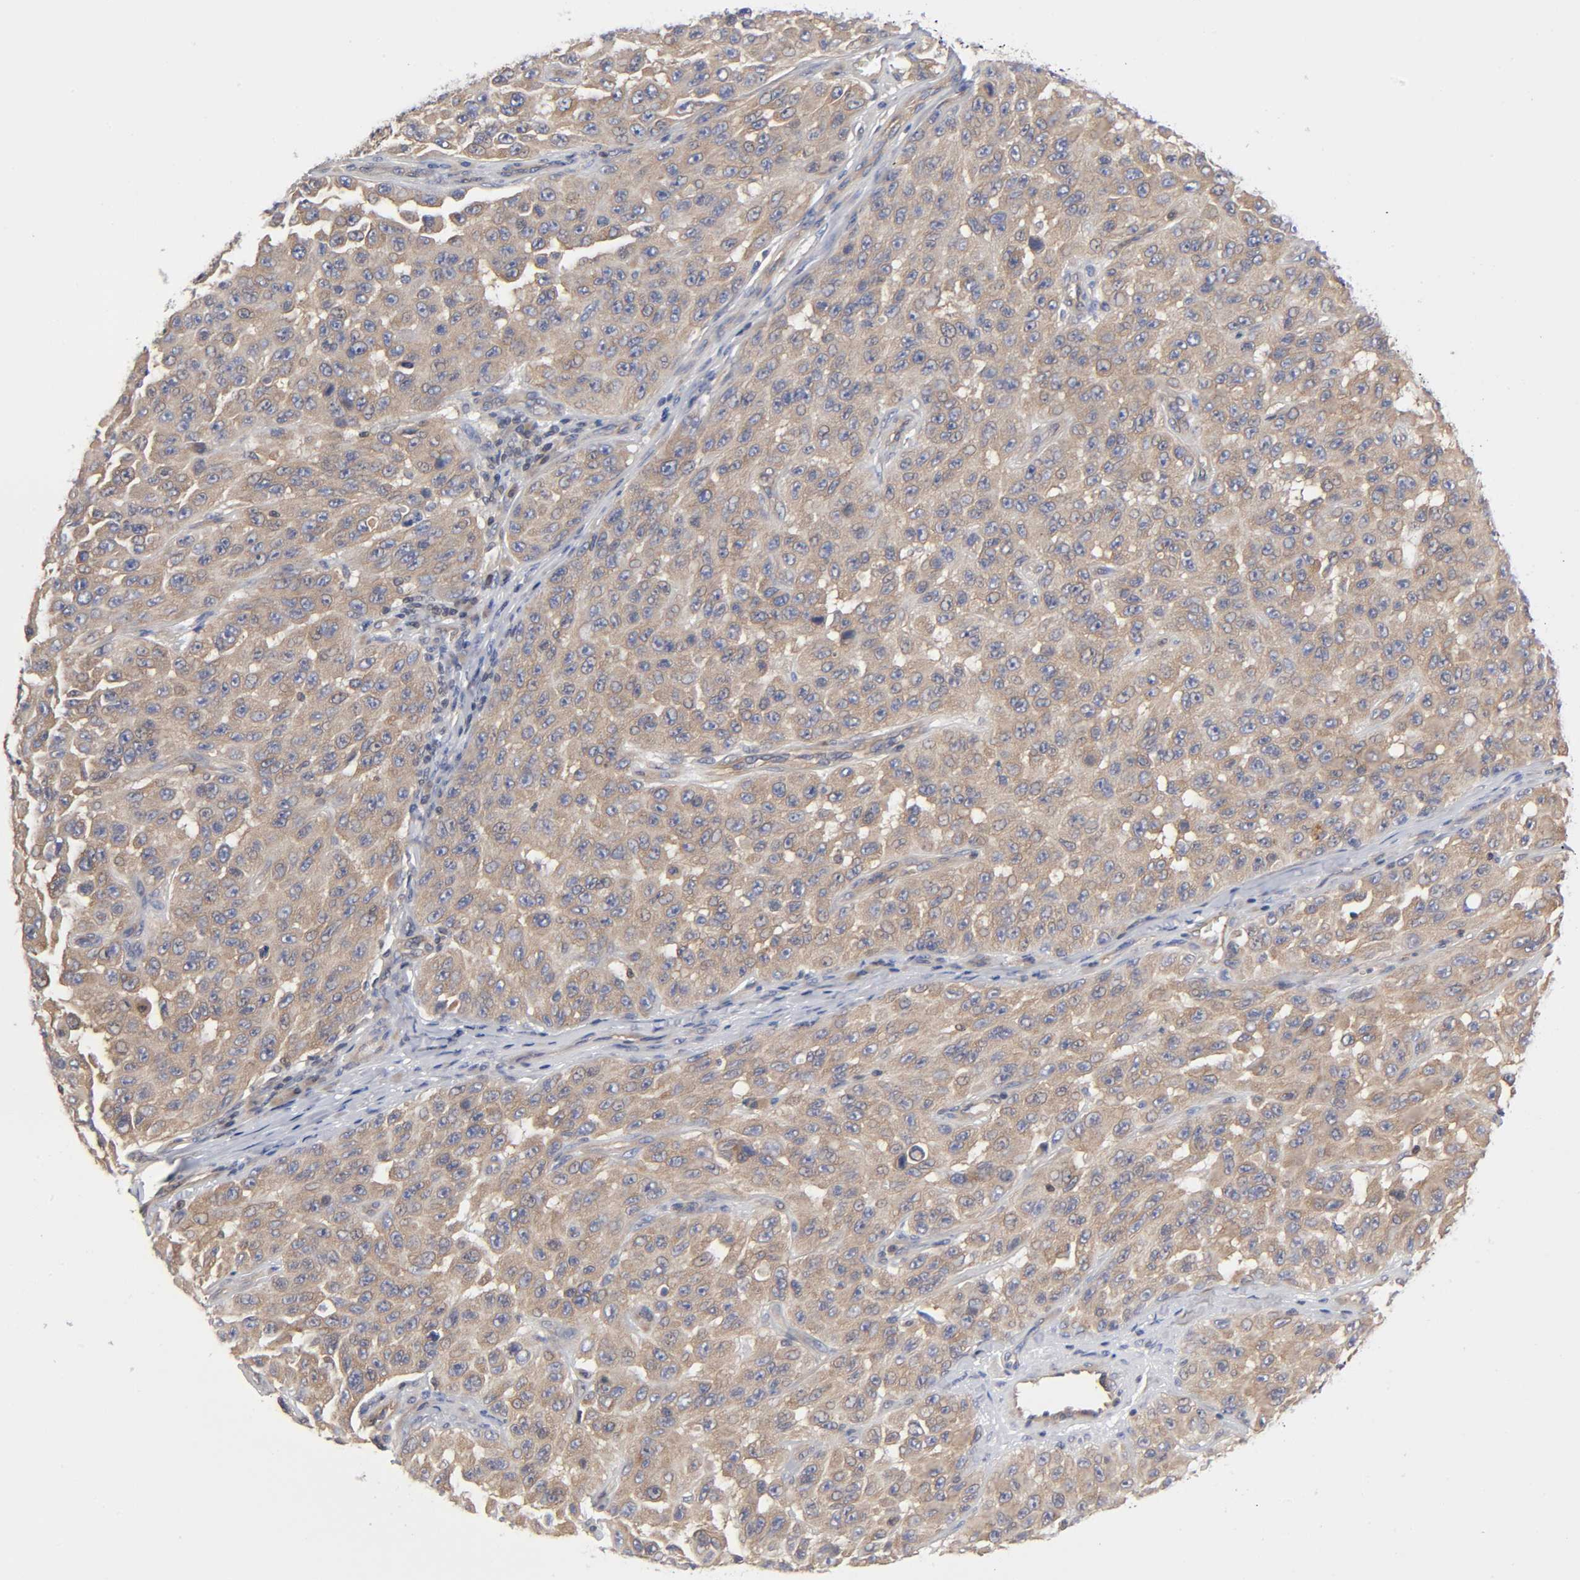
{"staining": {"intensity": "weak", "quantity": ">75%", "location": "cytoplasmic/membranous"}, "tissue": "melanoma", "cell_type": "Tumor cells", "image_type": "cancer", "snomed": [{"axis": "morphology", "description": "Malignant melanoma, NOS"}, {"axis": "topography", "description": "Skin"}], "caption": "Tumor cells exhibit low levels of weak cytoplasmic/membranous positivity in approximately >75% of cells in human malignant melanoma.", "gene": "STRN3", "patient": {"sex": "male", "age": 30}}